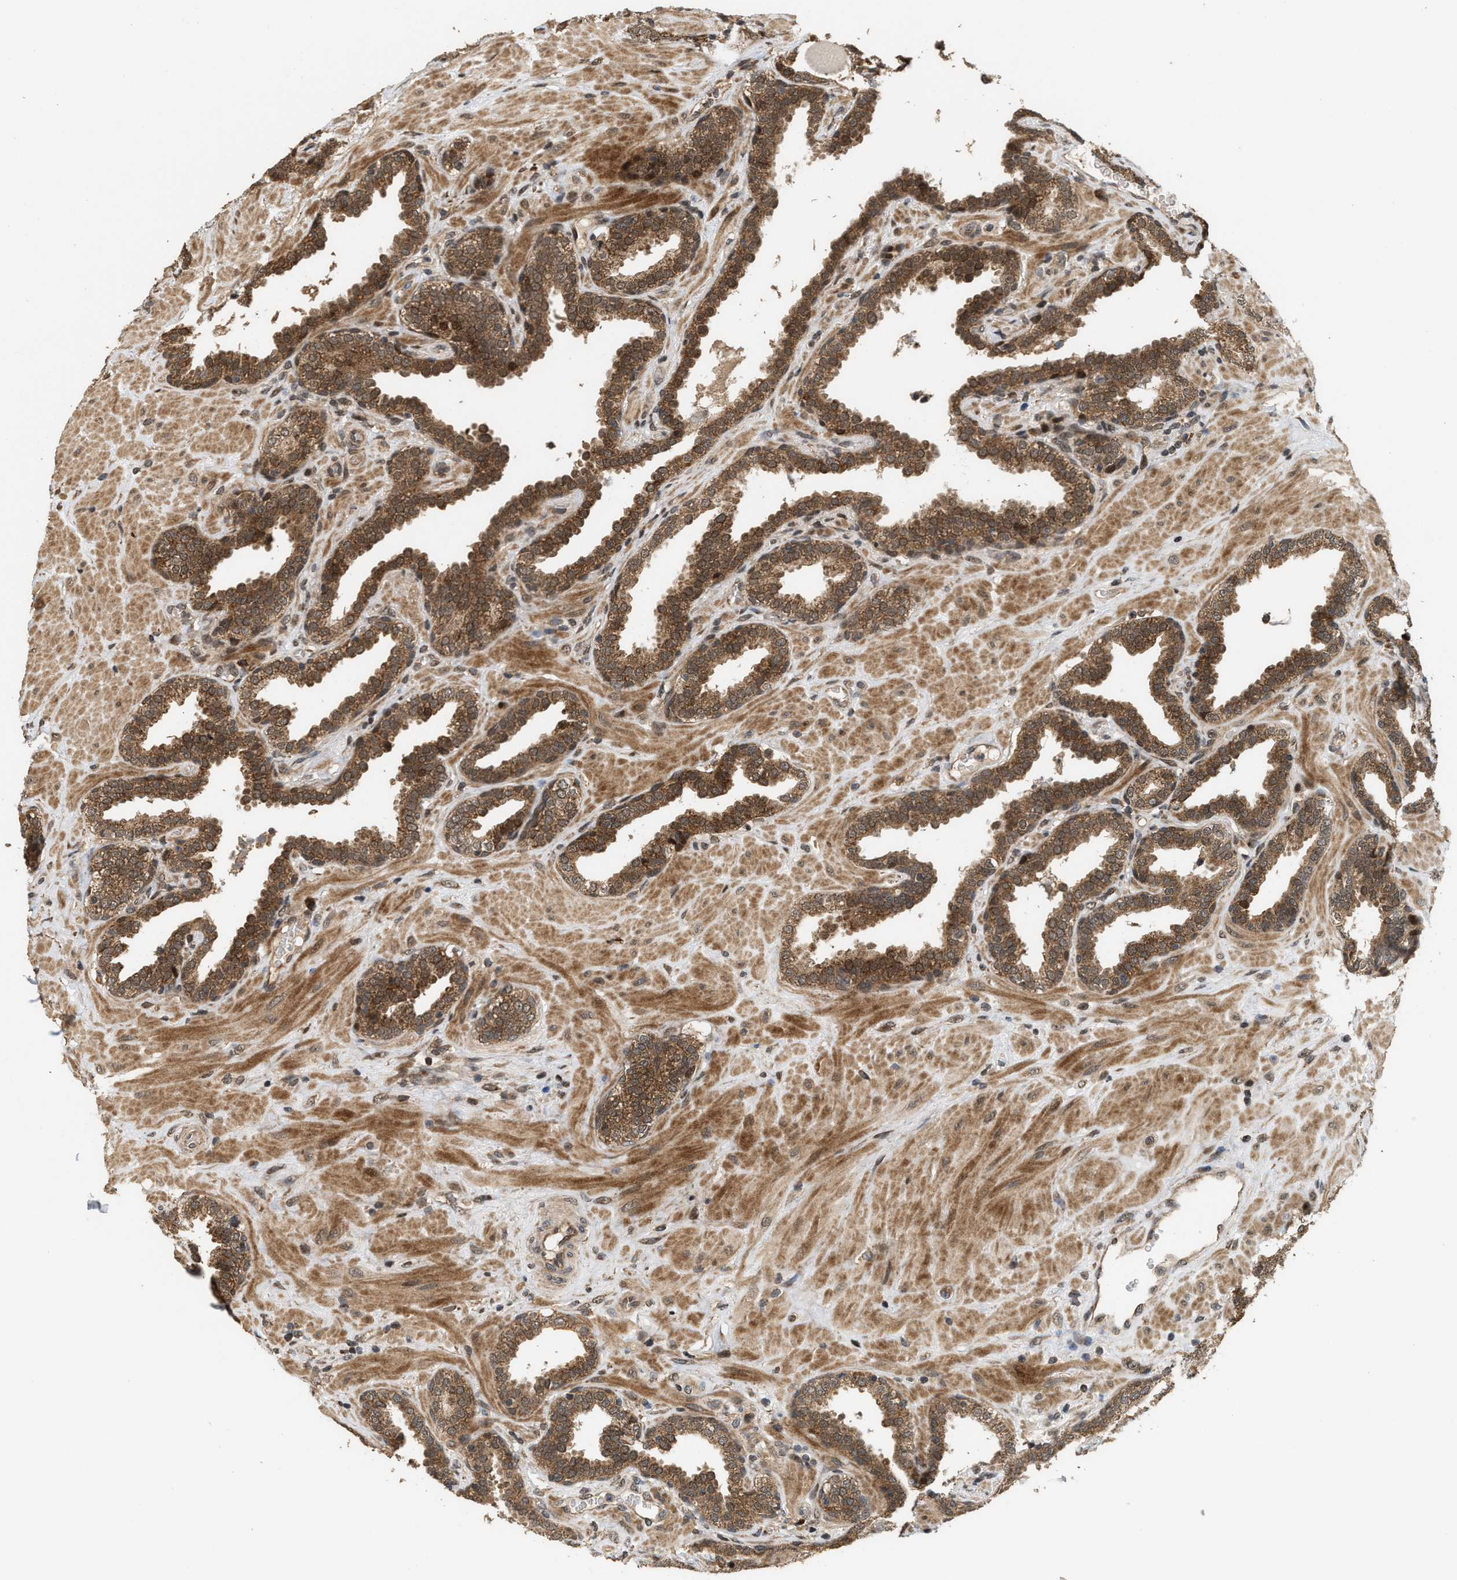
{"staining": {"intensity": "moderate", "quantity": ">75%", "location": "cytoplasmic/membranous,nuclear"}, "tissue": "prostate", "cell_type": "Glandular cells", "image_type": "normal", "snomed": [{"axis": "morphology", "description": "Normal tissue, NOS"}, {"axis": "topography", "description": "Prostate"}], "caption": "Immunohistochemical staining of unremarkable prostate demonstrates >75% levels of moderate cytoplasmic/membranous,nuclear protein positivity in approximately >75% of glandular cells.", "gene": "ELP2", "patient": {"sex": "male", "age": 51}}